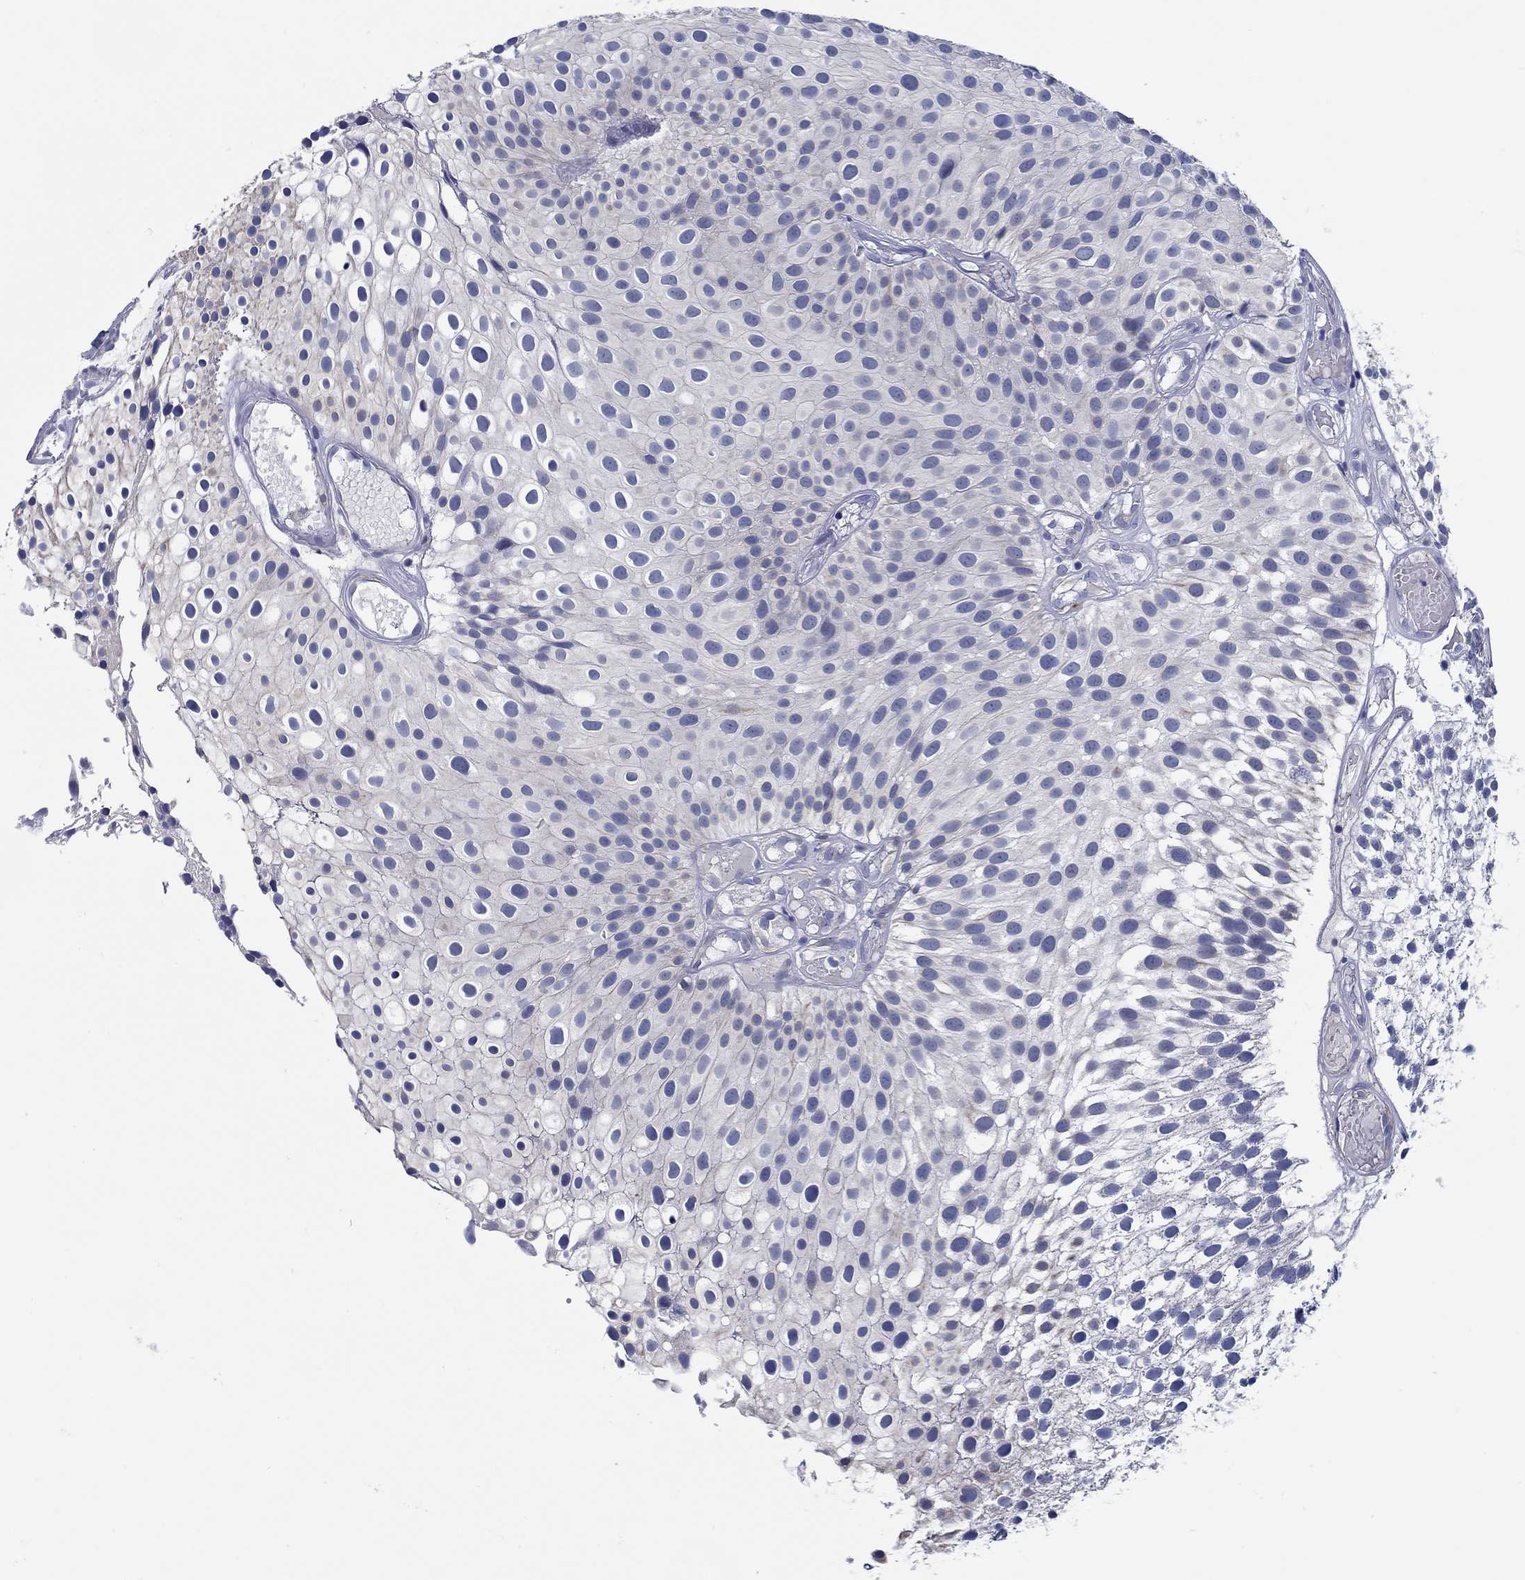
{"staining": {"intensity": "negative", "quantity": "none", "location": "none"}, "tissue": "urothelial cancer", "cell_type": "Tumor cells", "image_type": "cancer", "snomed": [{"axis": "morphology", "description": "Urothelial carcinoma, Low grade"}, {"axis": "topography", "description": "Urinary bladder"}], "caption": "High power microscopy histopathology image of an IHC image of urothelial cancer, revealing no significant staining in tumor cells.", "gene": "MC2R", "patient": {"sex": "male", "age": 79}}